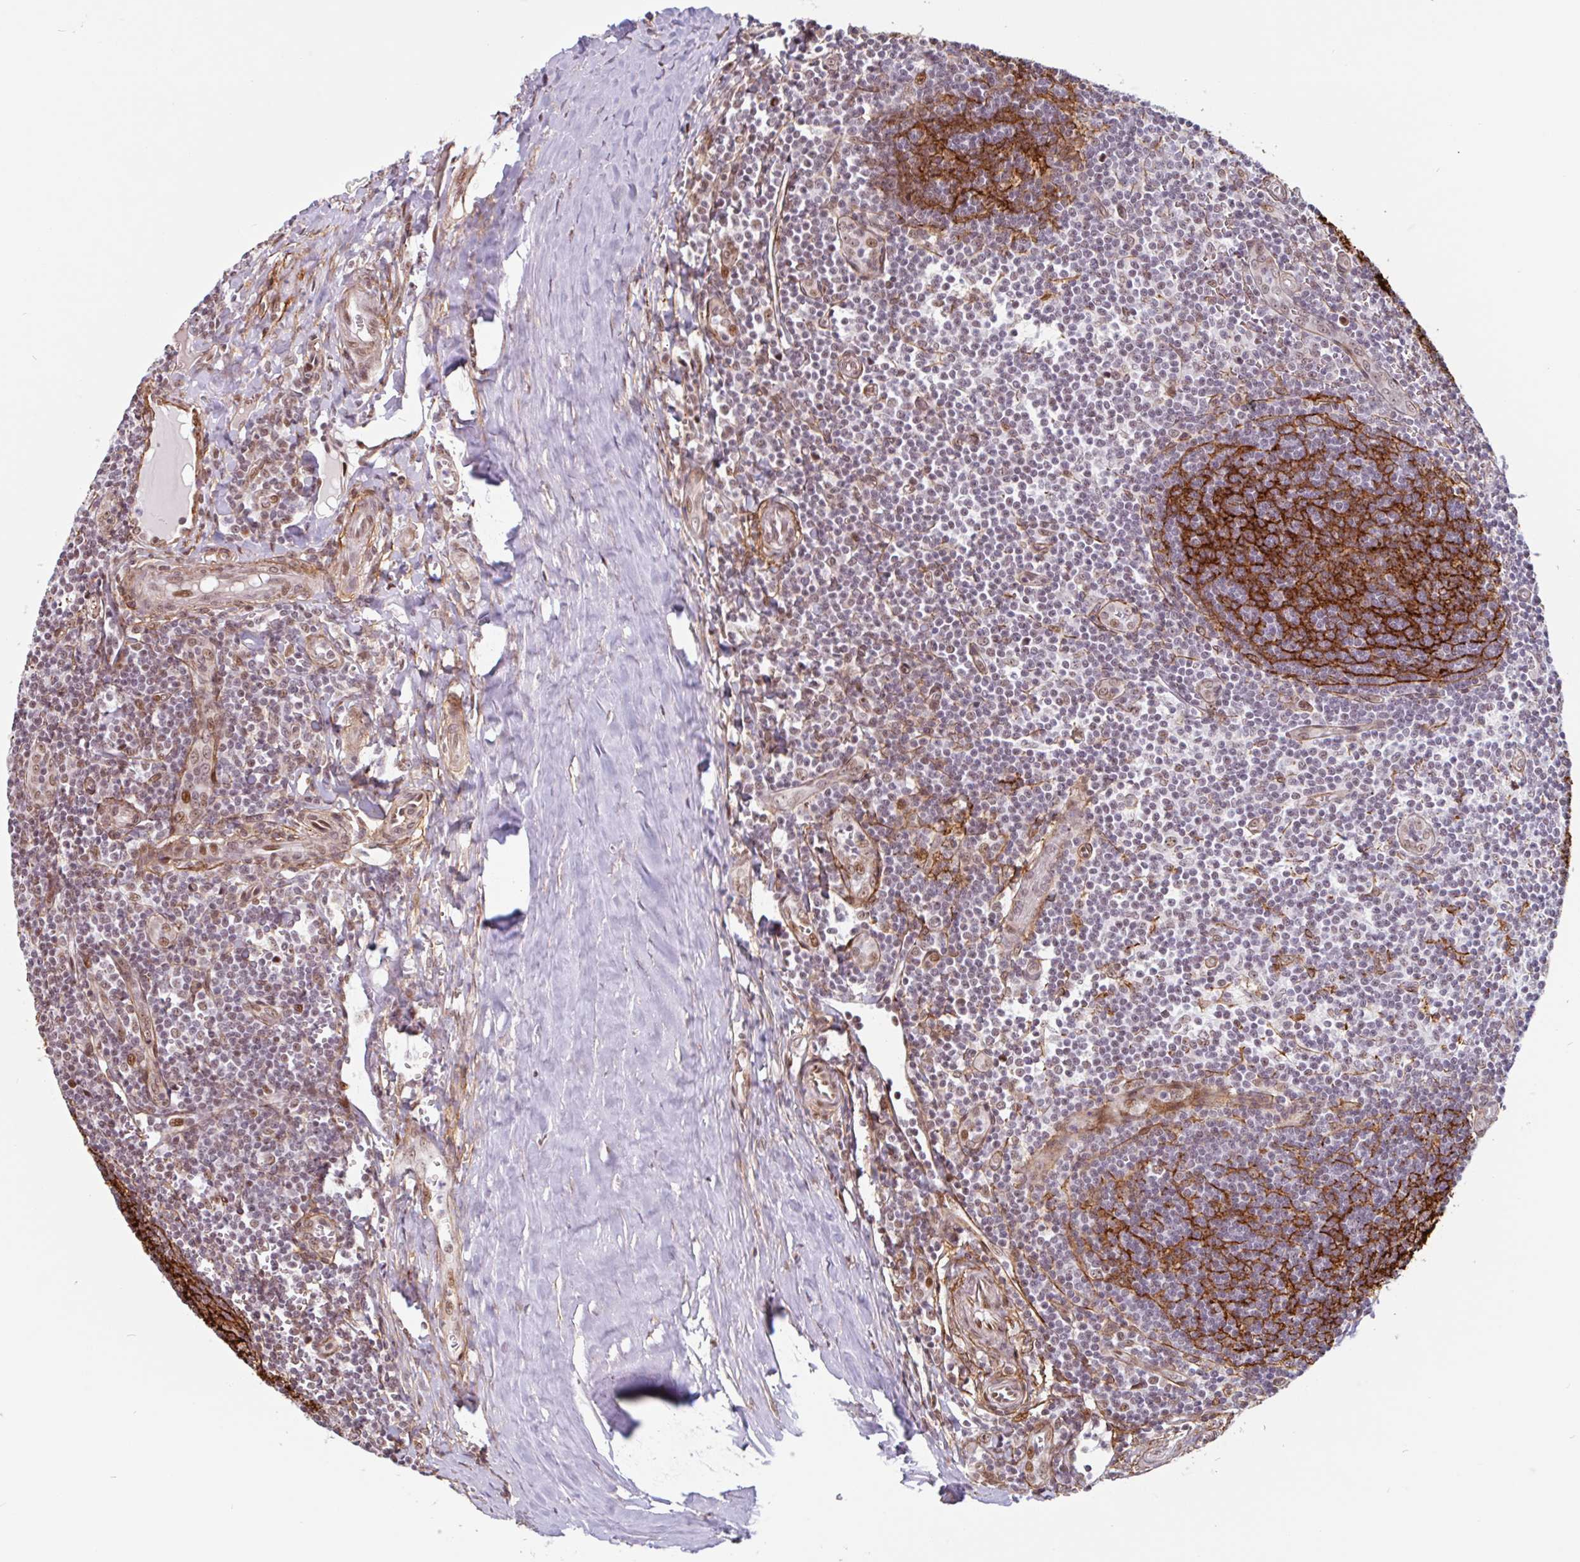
{"staining": {"intensity": "strong", "quantity": "25%-75%", "location": "cytoplasmic/membranous"}, "tissue": "tonsil", "cell_type": "Germinal center cells", "image_type": "normal", "snomed": [{"axis": "morphology", "description": "Normal tissue, NOS"}, {"axis": "topography", "description": "Tonsil"}], "caption": "Protein staining by immunohistochemistry (IHC) shows strong cytoplasmic/membranous expression in approximately 25%-75% of germinal center cells in normal tonsil.", "gene": "TMEM119", "patient": {"sex": "male", "age": 27}}